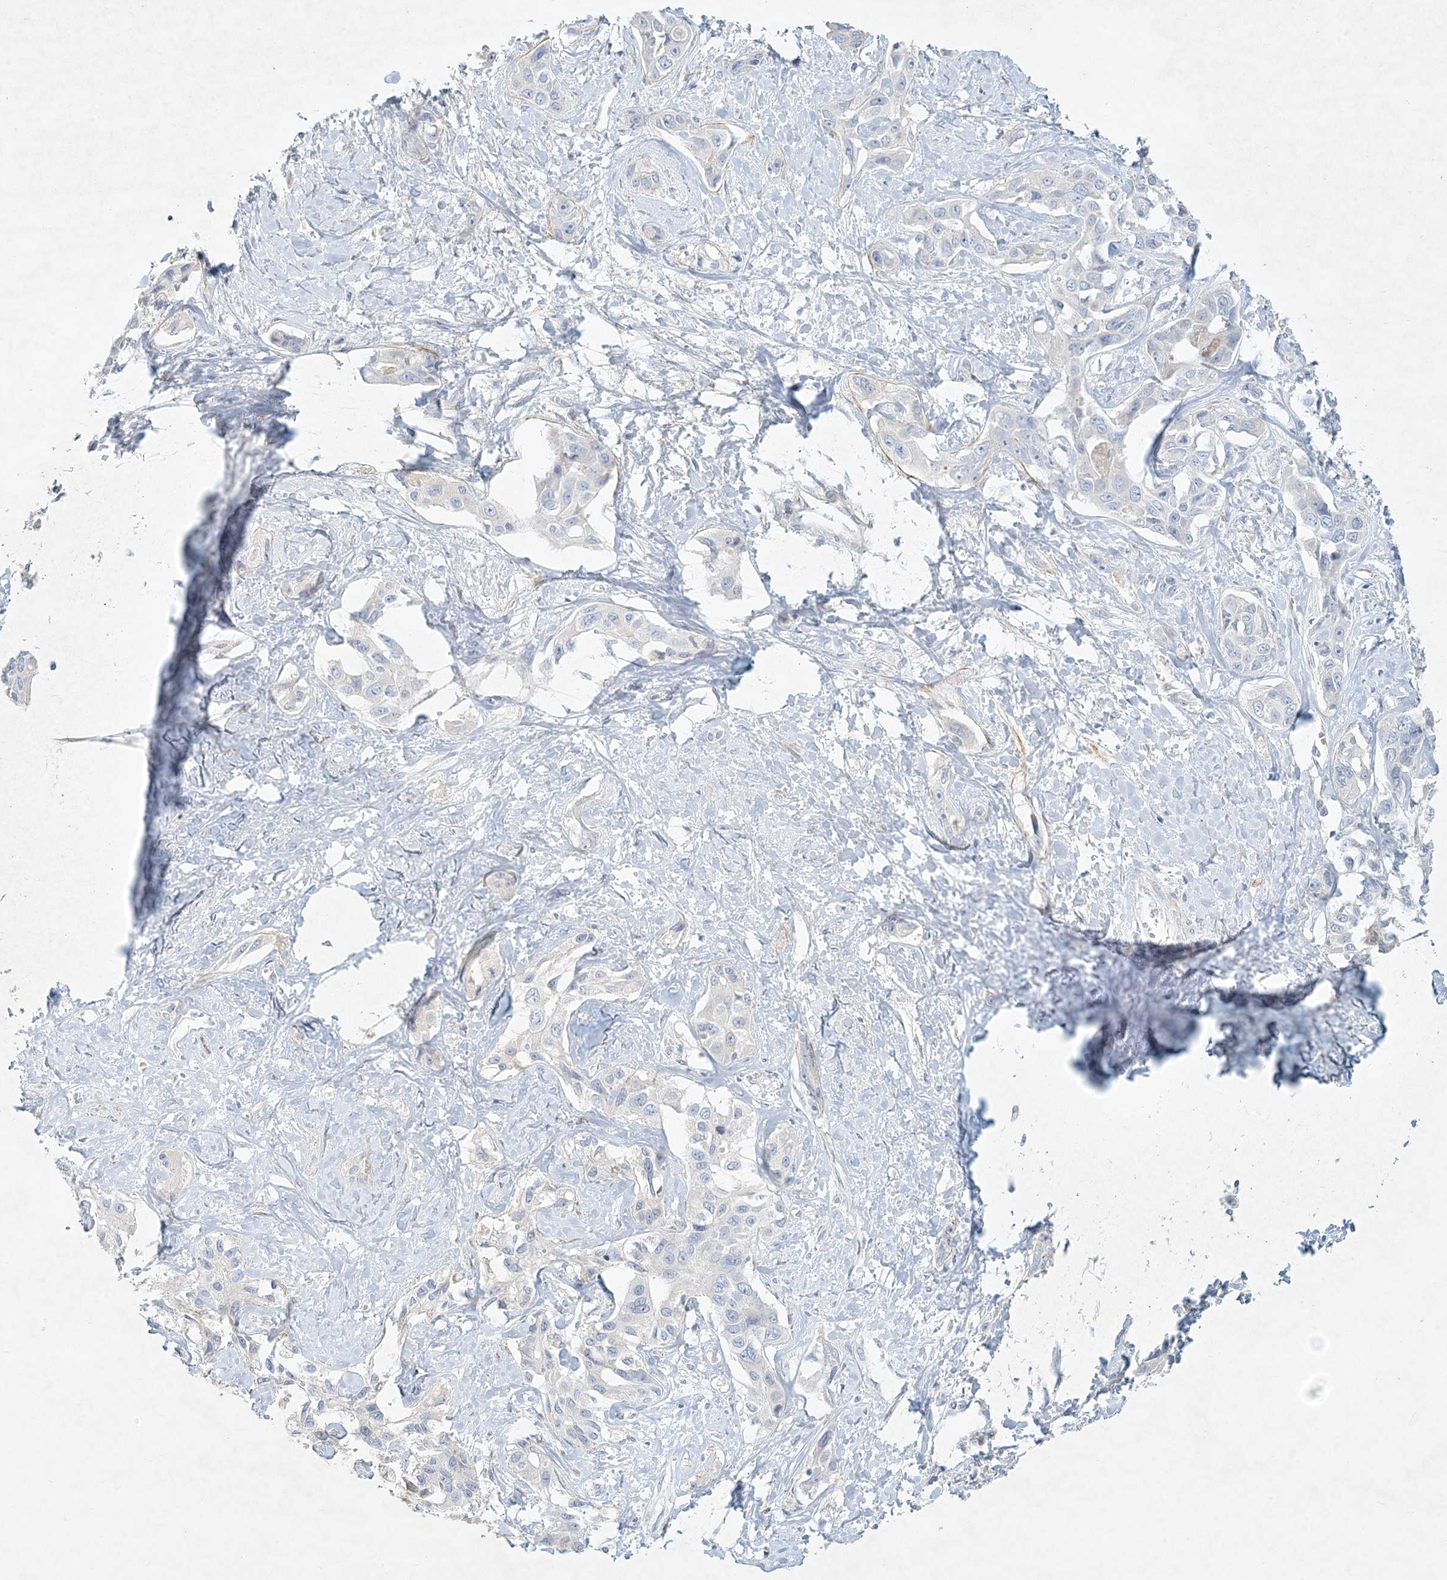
{"staining": {"intensity": "negative", "quantity": "none", "location": "none"}, "tissue": "liver cancer", "cell_type": "Tumor cells", "image_type": "cancer", "snomed": [{"axis": "morphology", "description": "Cholangiocarcinoma"}, {"axis": "topography", "description": "Liver"}], "caption": "Immunohistochemistry (IHC) photomicrograph of human liver cancer (cholangiocarcinoma) stained for a protein (brown), which reveals no positivity in tumor cells.", "gene": "ZNF385D", "patient": {"sex": "male", "age": 59}}